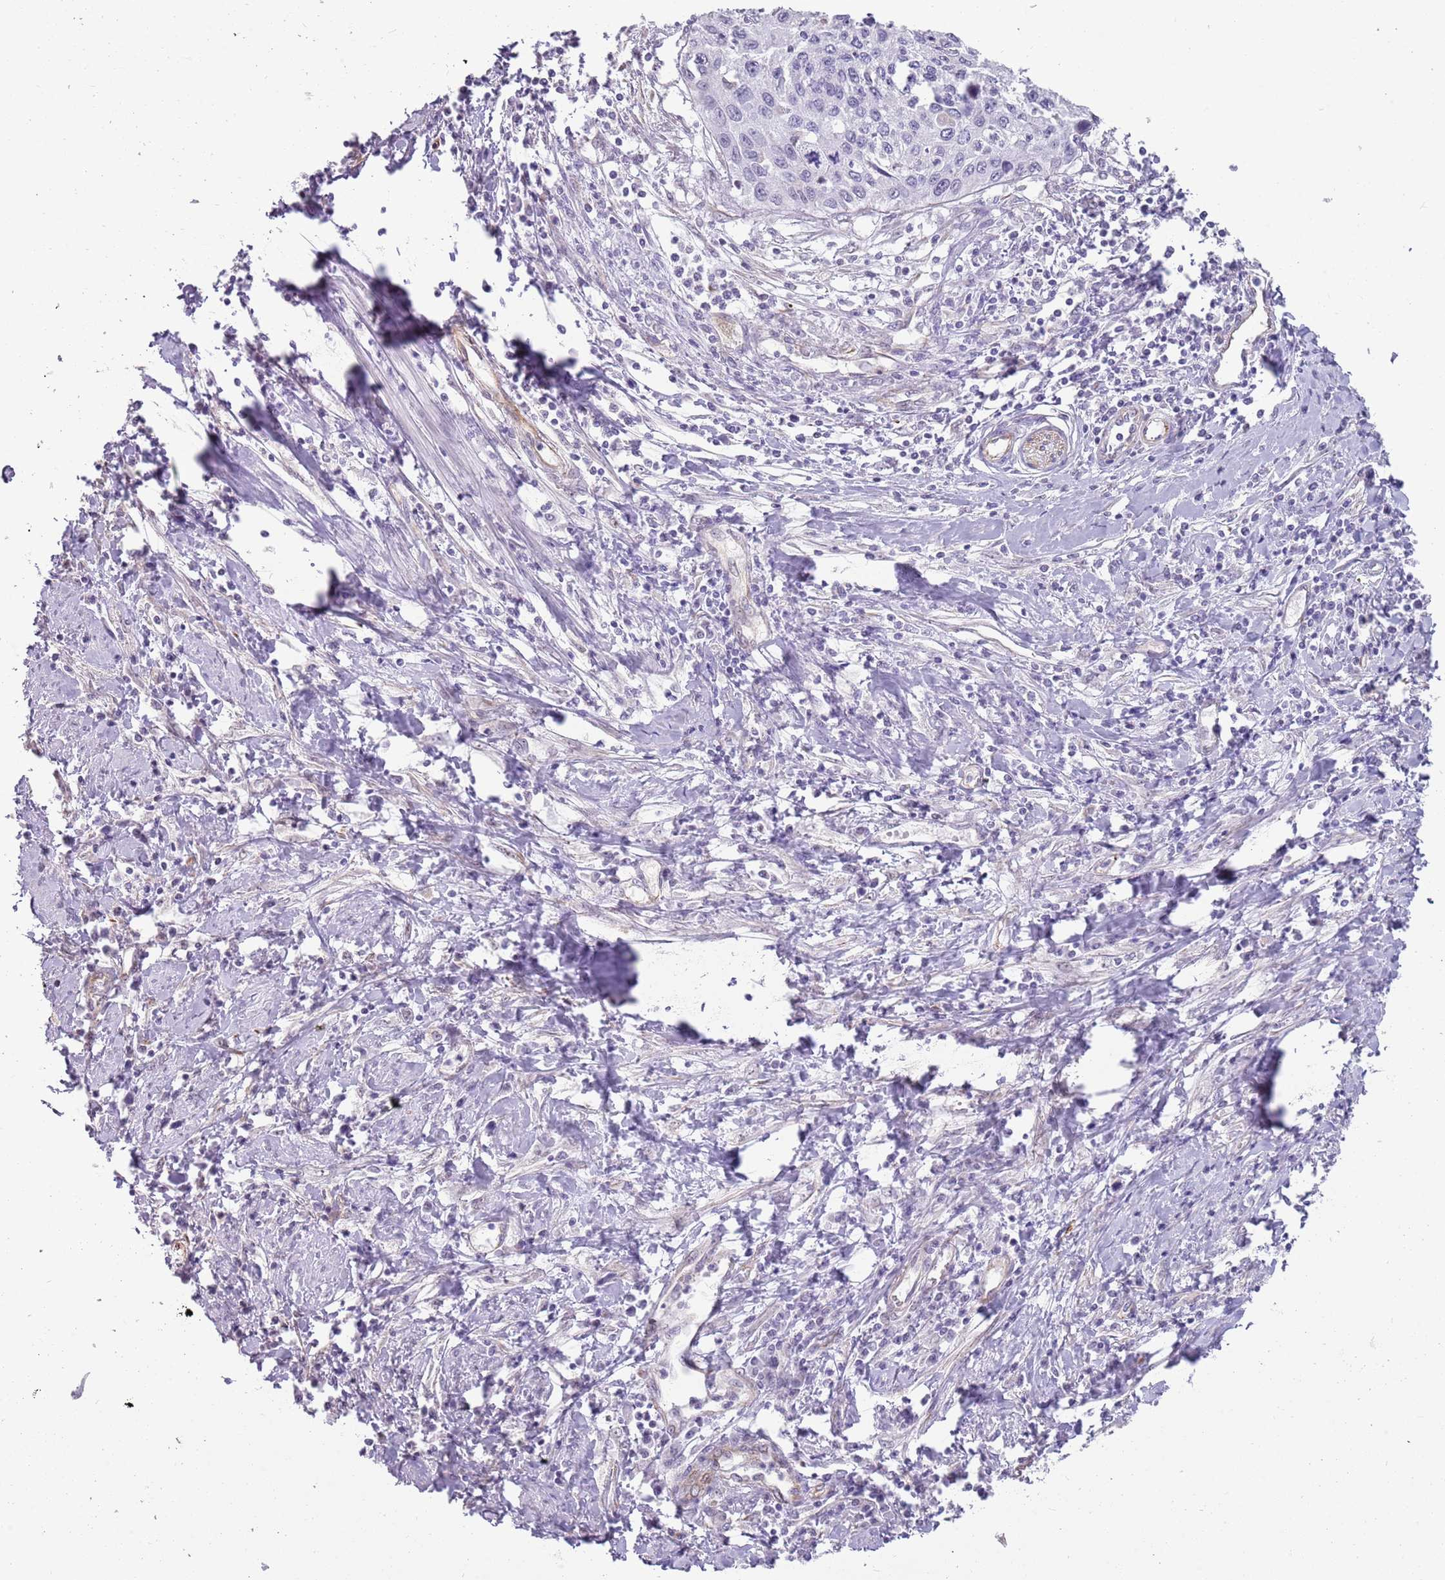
{"staining": {"intensity": "negative", "quantity": "none", "location": "none"}, "tissue": "cervical cancer", "cell_type": "Tumor cells", "image_type": "cancer", "snomed": [{"axis": "morphology", "description": "Squamous cell carcinoma, NOS"}, {"axis": "topography", "description": "Cervix"}], "caption": "Immunohistochemistry histopathology image of human squamous cell carcinoma (cervical) stained for a protein (brown), which demonstrates no positivity in tumor cells.", "gene": "NBPF3", "patient": {"sex": "female", "age": 32}}